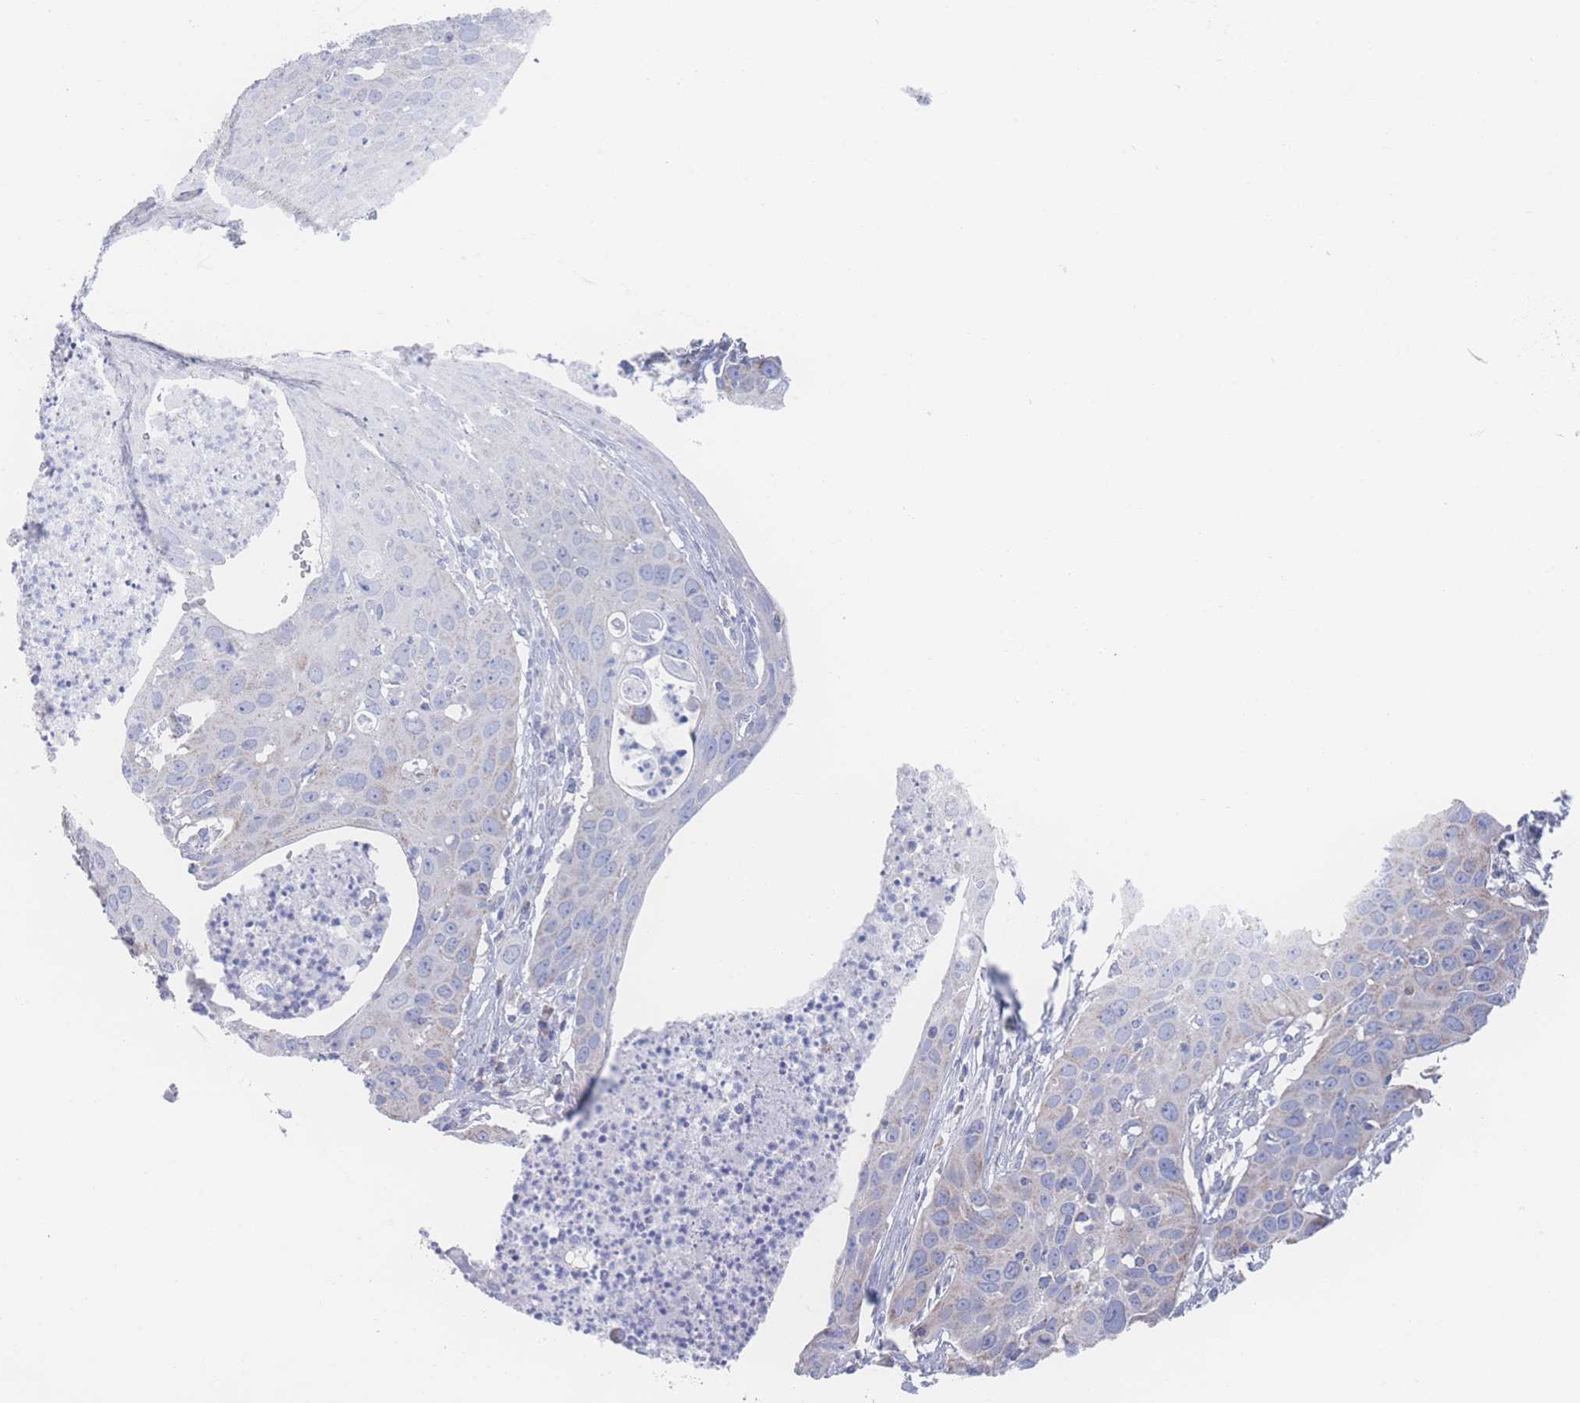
{"staining": {"intensity": "weak", "quantity": "<25%", "location": "cytoplasmic/membranous"}, "tissue": "cervical cancer", "cell_type": "Tumor cells", "image_type": "cancer", "snomed": [{"axis": "morphology", "description": "Squamous cell carcinoma, NOS"}, {"axis": "topography", "description": "Cervix"}], "caption": "A high-resolution image shows IHC staining of cervical cancer, which reveals no significant positivity in tumor cells.", "gene": "SNPH", "patient": {"sex": "female", "age": 36}}